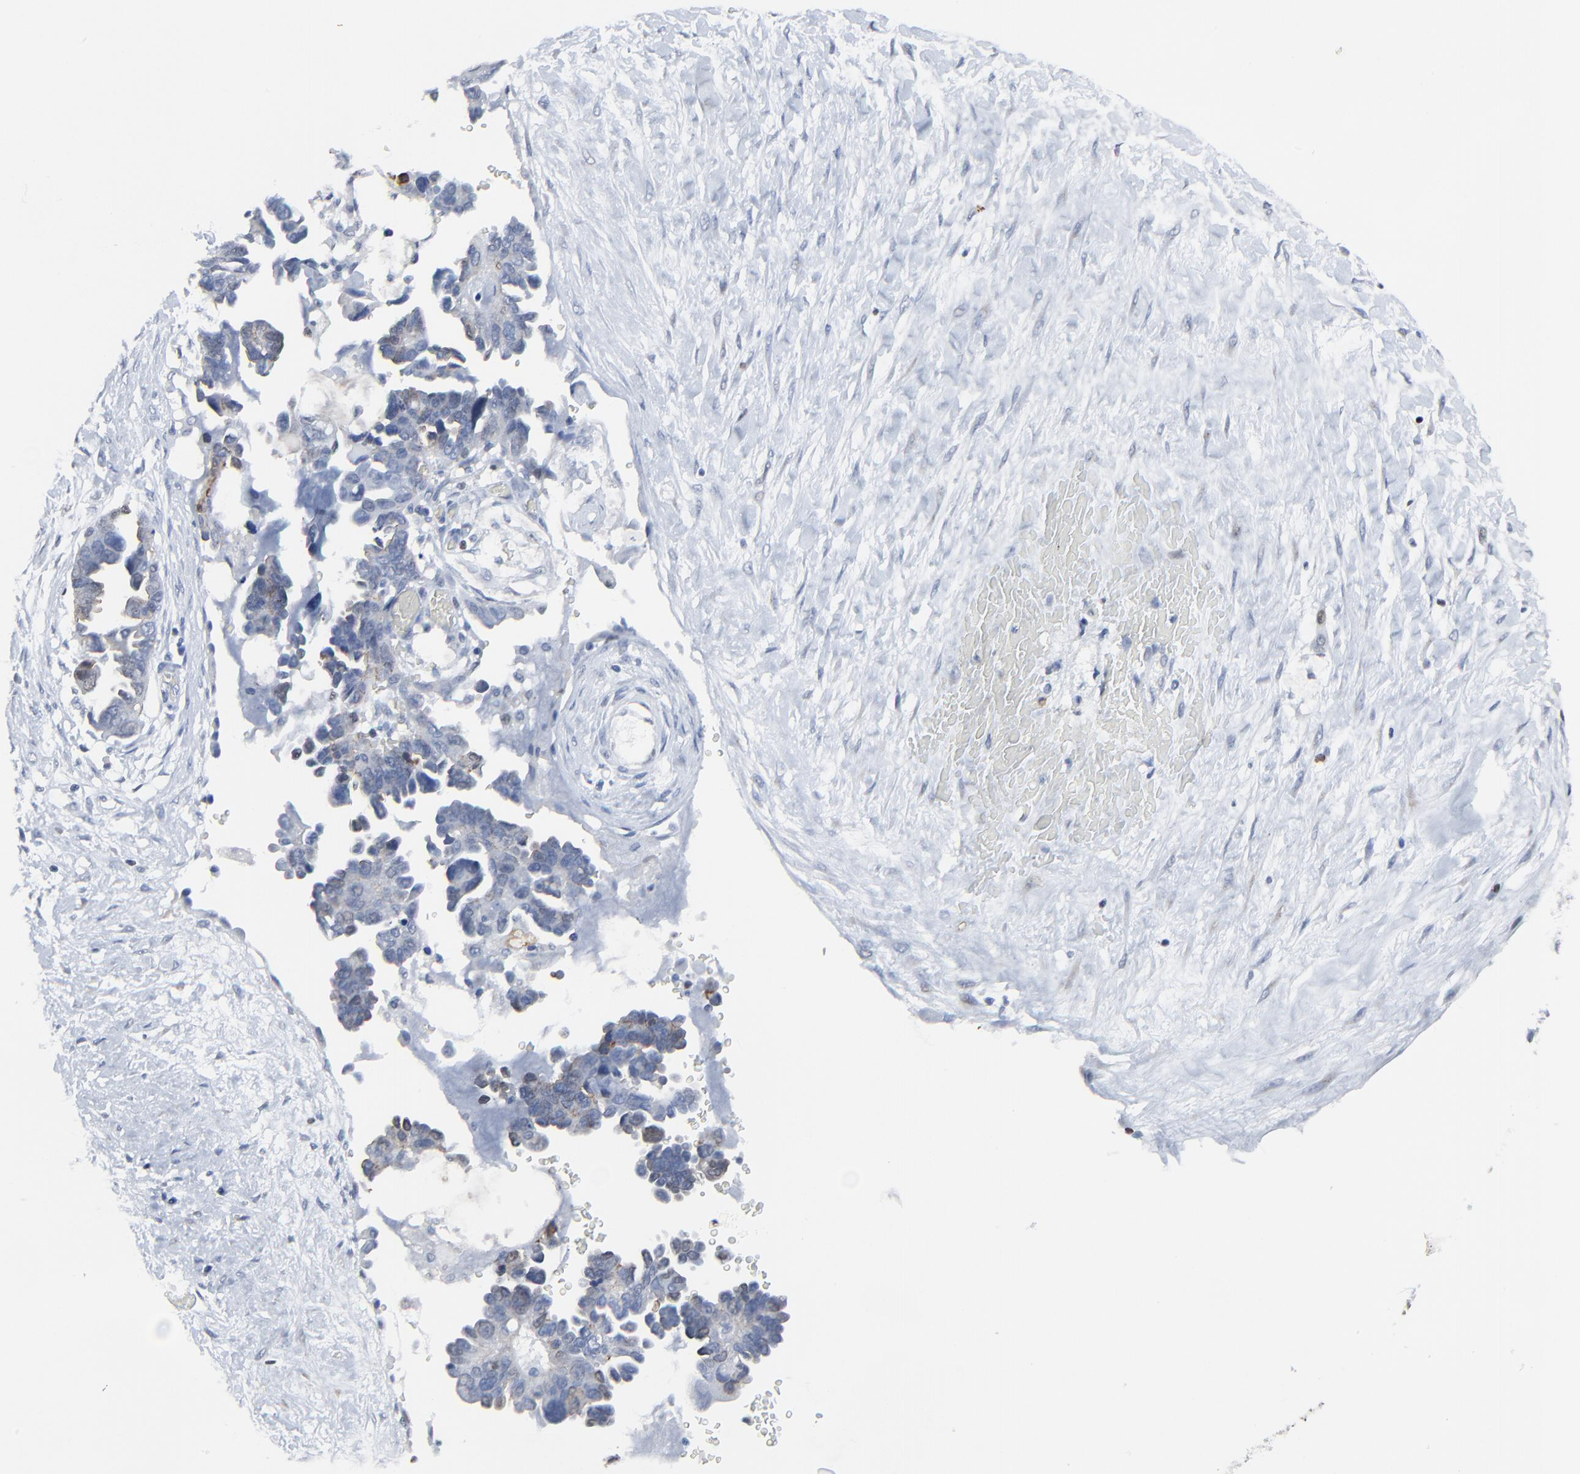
{"staining": {"intensity": "negative", "quantity": "none", "location": "none"}, "tissue": "ovarian cancer", "cell_type": "Tumor cells", "image_type": "cancer", "snomed": [{"axis": "morphology", "description": "Cystadenocarcinoma, serous, NOS"}, {"axis": "topography", "description": "Ovary"}], "caption": "An image of human serous cystadenocarcinoma (ovarian) is negative for staining in tumor cells.", "gene": "BIRC3", "patient": {"sex": "female", "age": 63}}